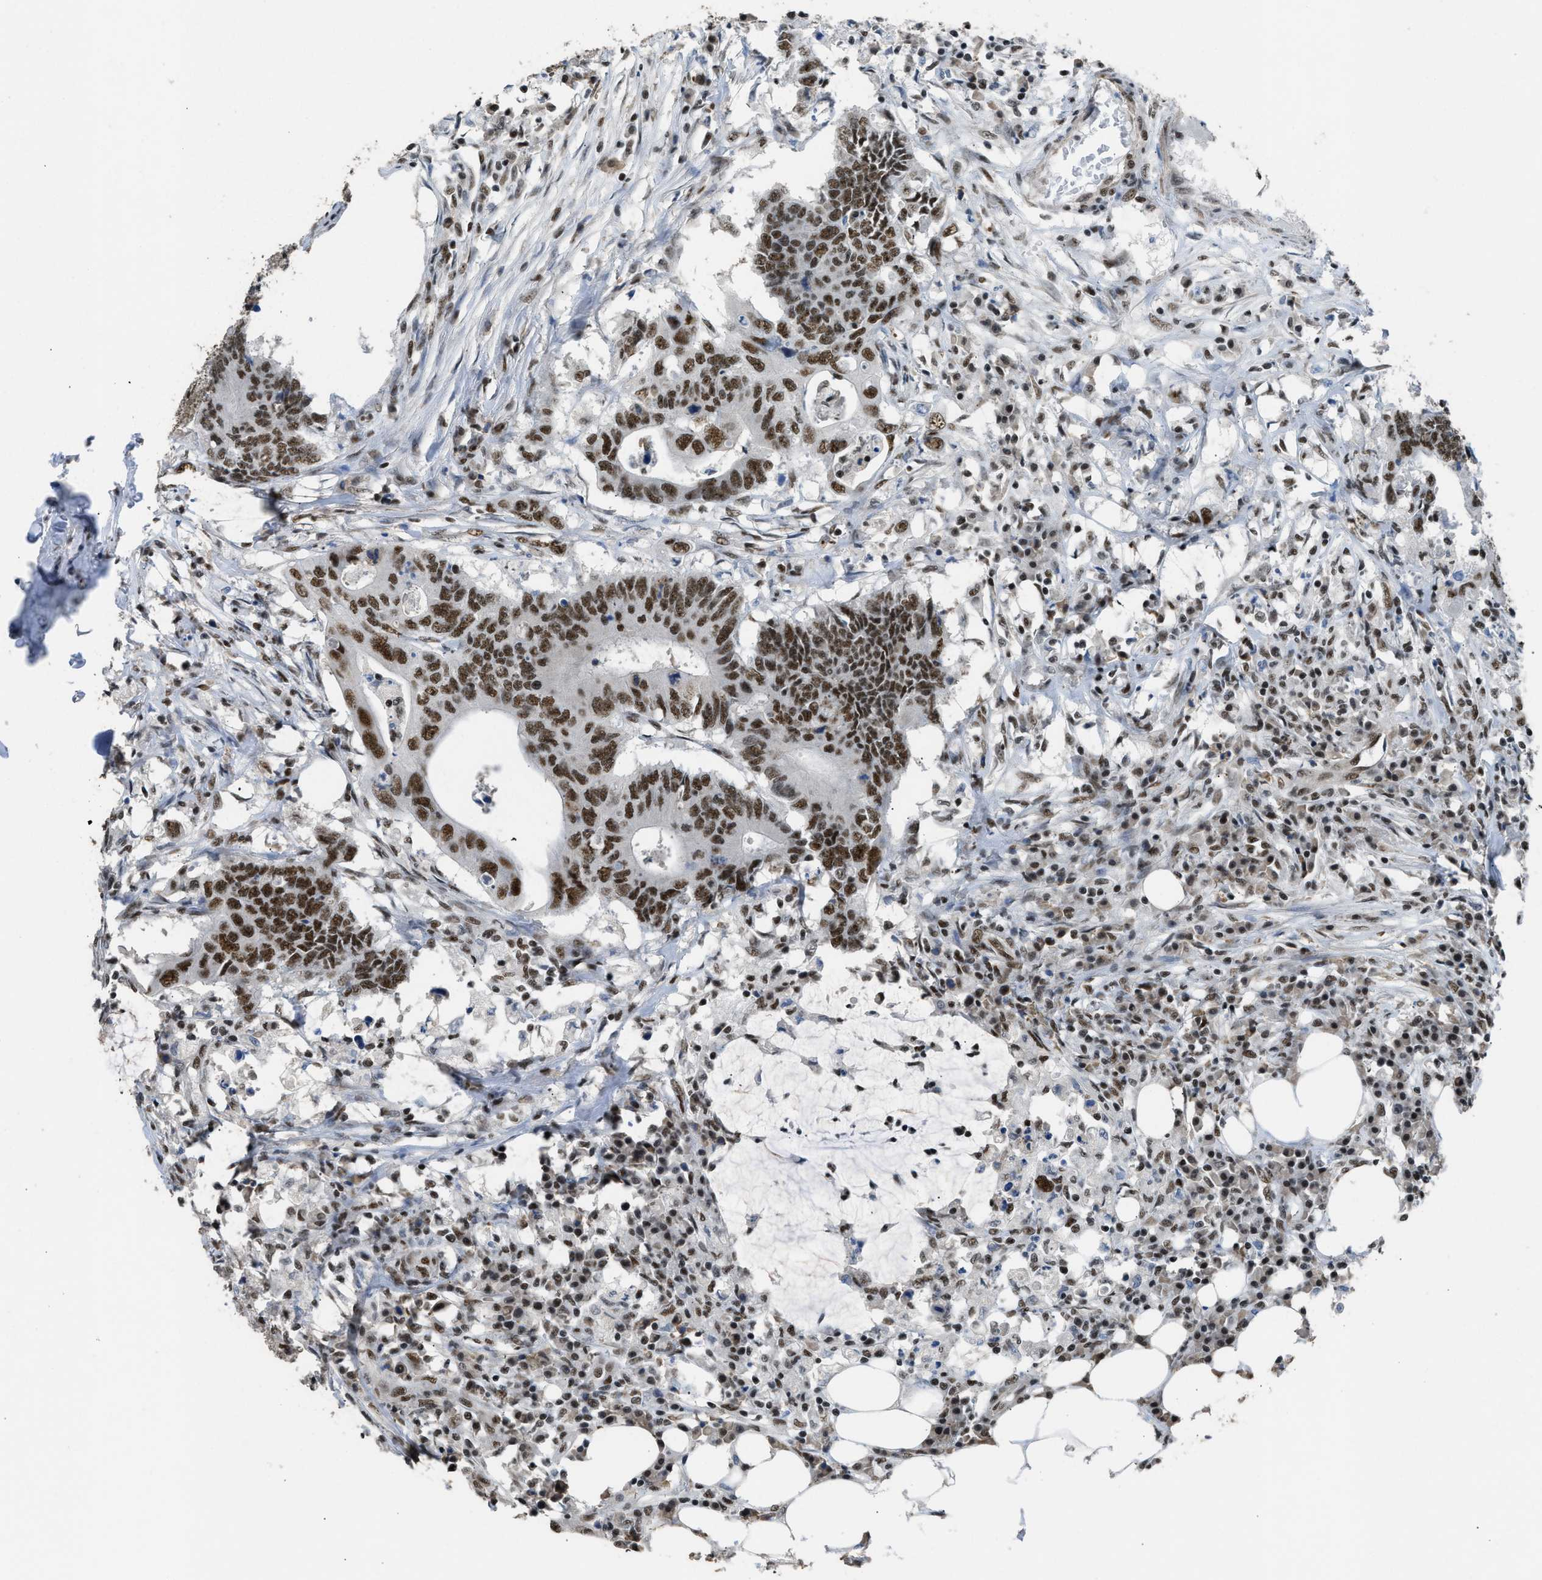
{"staining": {"intensity": "strong", "quantity": ">75%", "location": "nuclear"}, "tissue": "colorectal cancer", "cell_type": "Tumor cells", "image_type": "cancer", "snomed": [{"axis": "morphology", "description": "Adenocarcinoma, NOS"}, {"axis": "topography", "description": "Colon"}], "caption": "Colorectal cancer (adenocarcinoma) was stained to show a protein in brown. There is high levels of strong nuclear positivity in about >75% of tumor cells.", "gene": "SCAF4", "patient": {"sex": "male", "age": 71}}